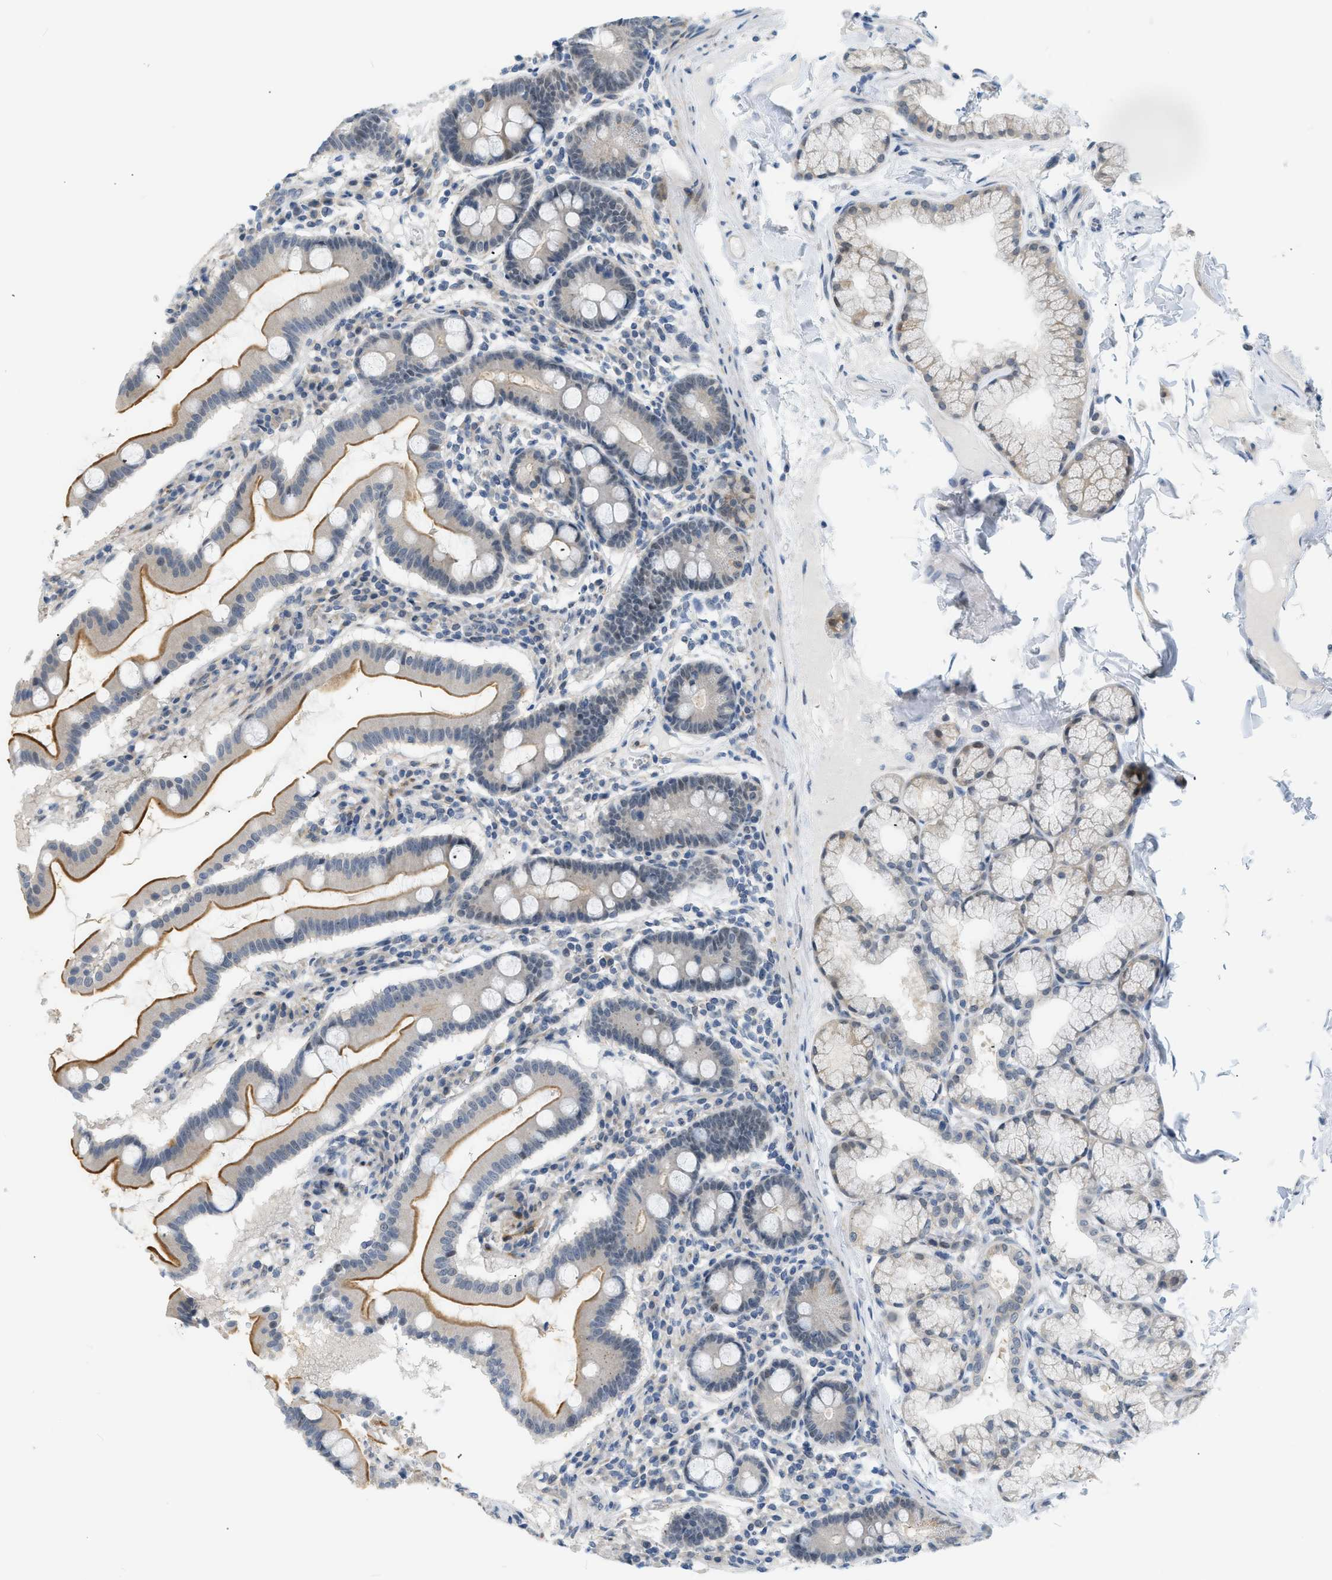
{"staining": {"intensity": "moderate", "quantity": ">75%", "location": "cytoplasmic/membranous"}, "tissue": "duodenum", "cell_type": "Glandular cells", "image_type": "normal", "snomed": [{"axis": "morphology", "description": "Normal tissue, NOS"}, {"axis": "topography", "description": "Duodenum"}], "caption": "Glandular cells reveal medium levels of moderate cytoplasmic/membranous expression in about >75% of cells in benign duodenum.", "gene": "ZNF408", "patient": {"sex": "male", "age": 50}}